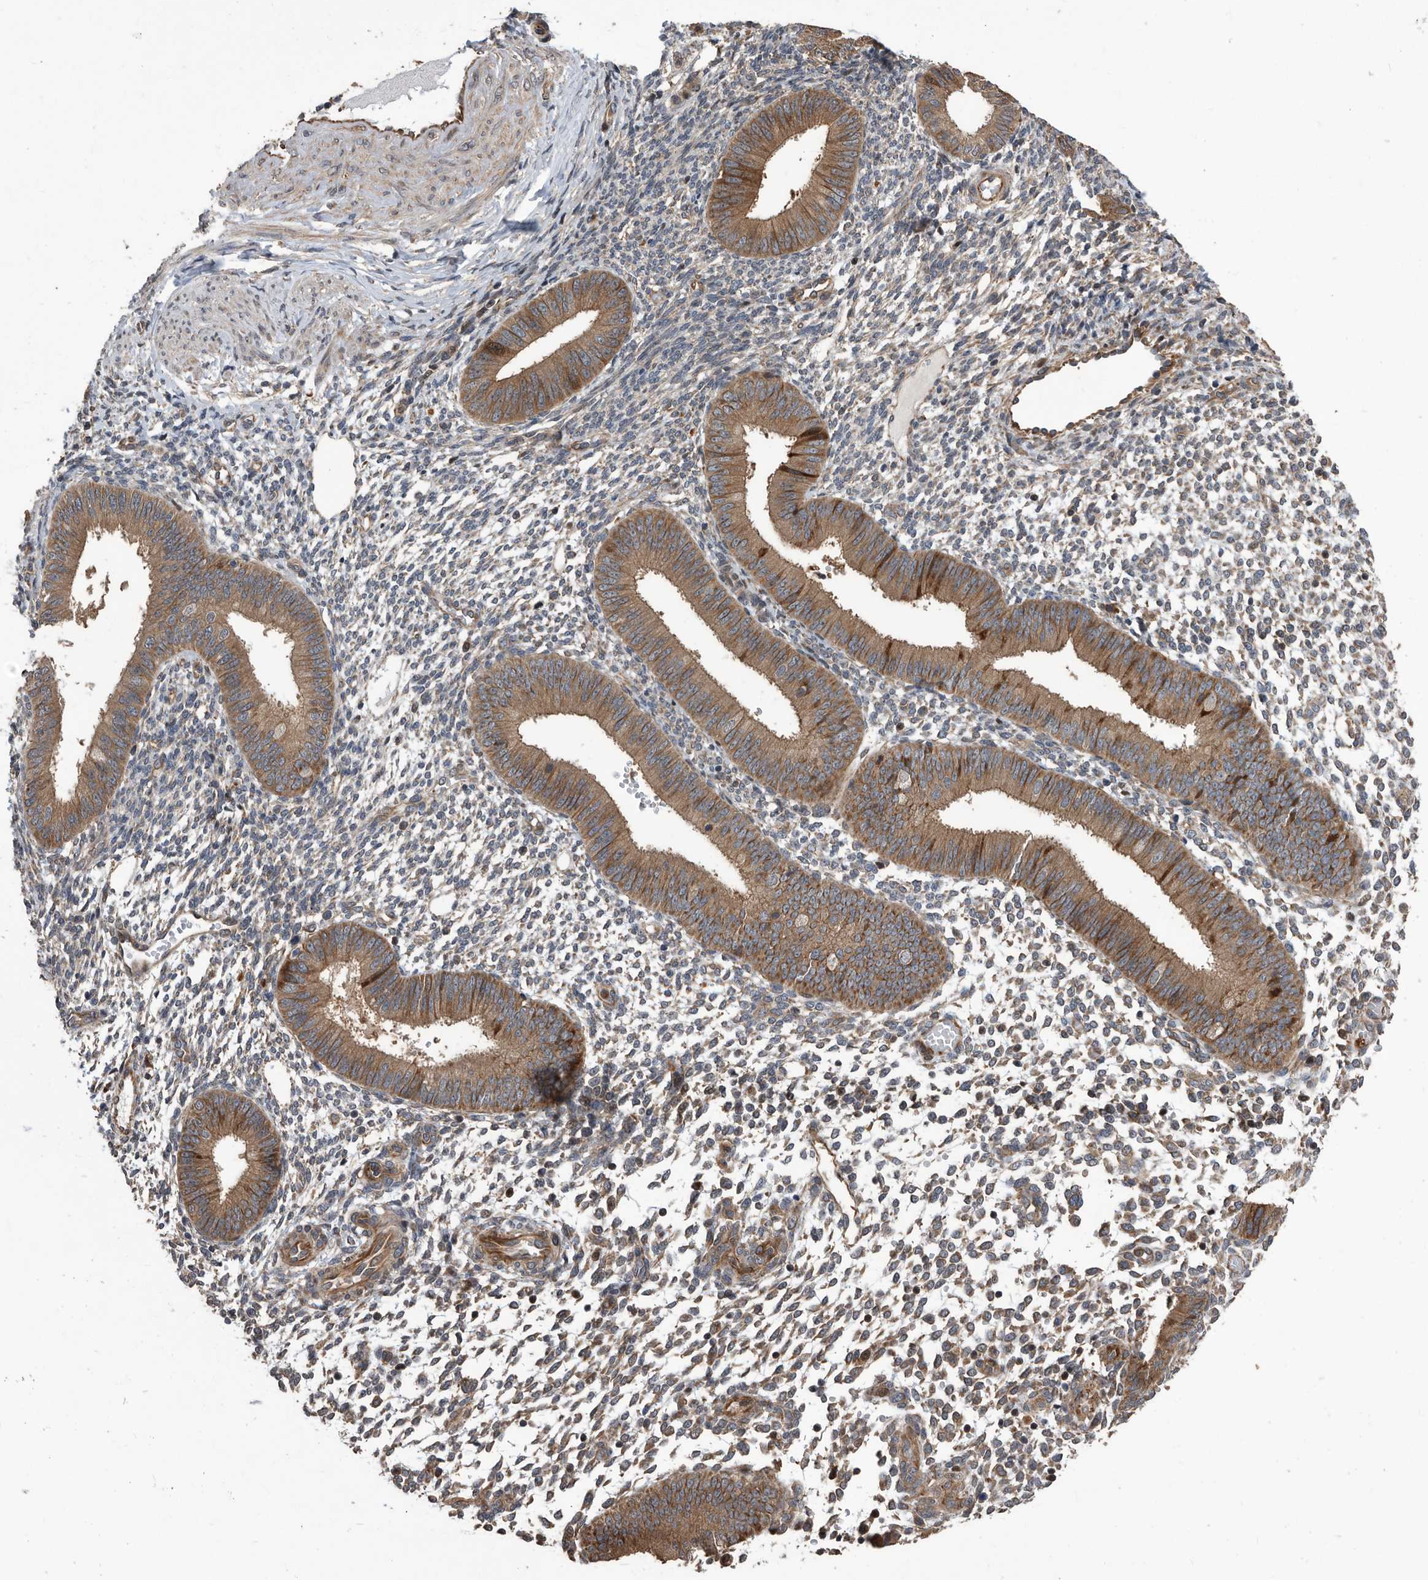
{"staining": {"intensity": "weak", "quantity": "25%-75%", "location": "cytoplasmic/membranous"}, "tissue": "endometrium", "cell_type": "Cells in endometrial stroma", "image_type": "normal", "snomed": [{"axis": "morphology", "description": "Normal tissue, NOS"}, {"axis": "topography", "description": "Uterus"}, {"axis": "topography", "description": "Endometrium"}], "caption": "About 25%-75% of cells in endometrial stroma in normal human endometrium exhibit weak cytoplasmic/membranous protein staining as visualized by brown immunohistochemical staining.", "gene": "SERINC2", "patient": {"sex": "female", "age": 48}}